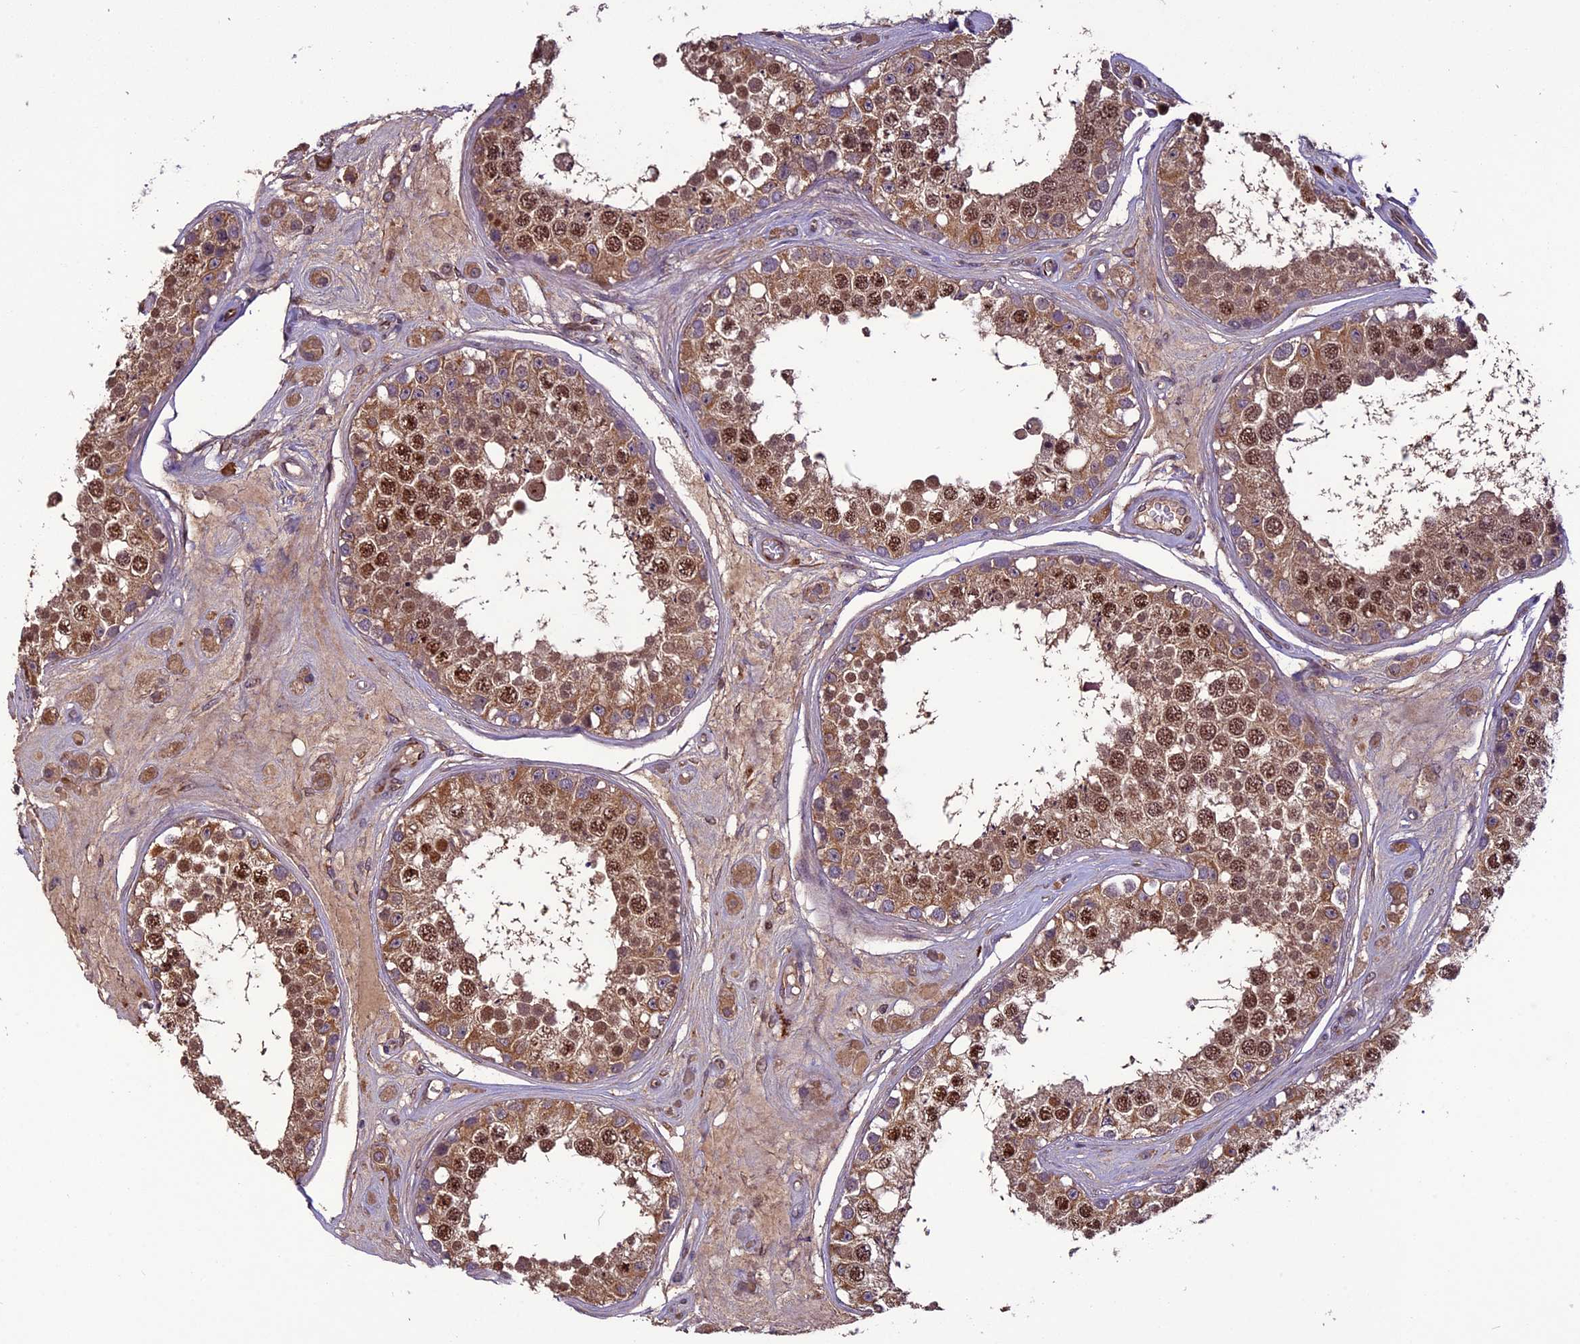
{"staining": {"intensity": "strong", "quantity": ">75%", "location": "nuclear"}, "tissue": "testis", "cell_type": "Cells in seminiferous ducts", "image_type": "normal", "snomed": [{"axis": "morphology", "description": "Normal tissue, NOS"}, {"axis": "topography", "description": "Testis"}], "caption": "DAB (3,3'-diaminobenzidine) immunohistochemical staining of unremarkable testis shows strong nuclear protein expression in approximately >75% of cells in seminiferous ducts.", "gene": "C3orf70", "patient": {"sex": "male", "age": 25}}